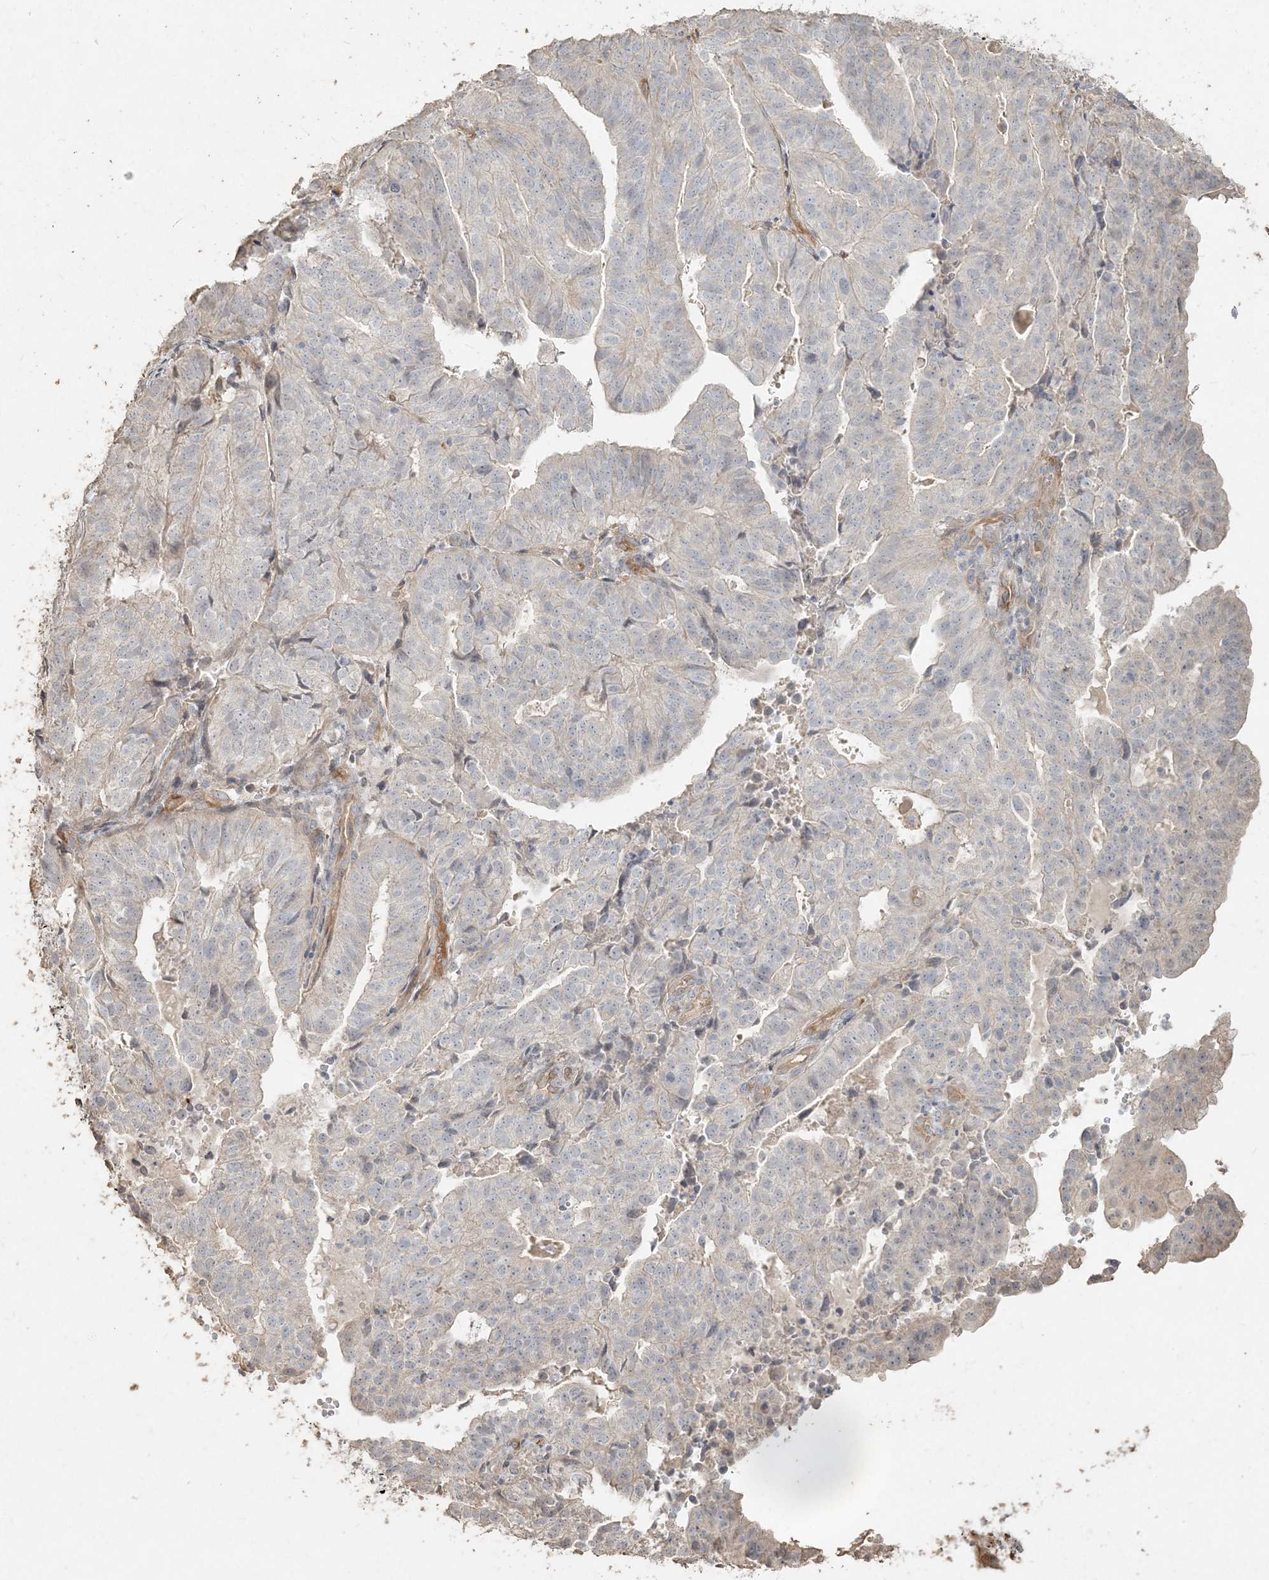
{"staining": {"intensity": "negative", "quantity": "none", "location": "none"}, "tissue": "endometrial cancer", "cell_type": "Tumor cells", "image_type": "cancer", "snomed": [{"axis": "morphology", "description": "Adenocarcinoma, NOS"}, {"axis": "topography", "description": "Uterus"}], "caption": "Immunohistochemistry (IHC) photomicrograph of neoplastic tissue: human endometrial cancer (adenocarcinoma) stained with DAB demonstrates no significant protein positivity in tumor cells.", "gene": "RNF145", "patient": {"sex": "female", "age": 77}}